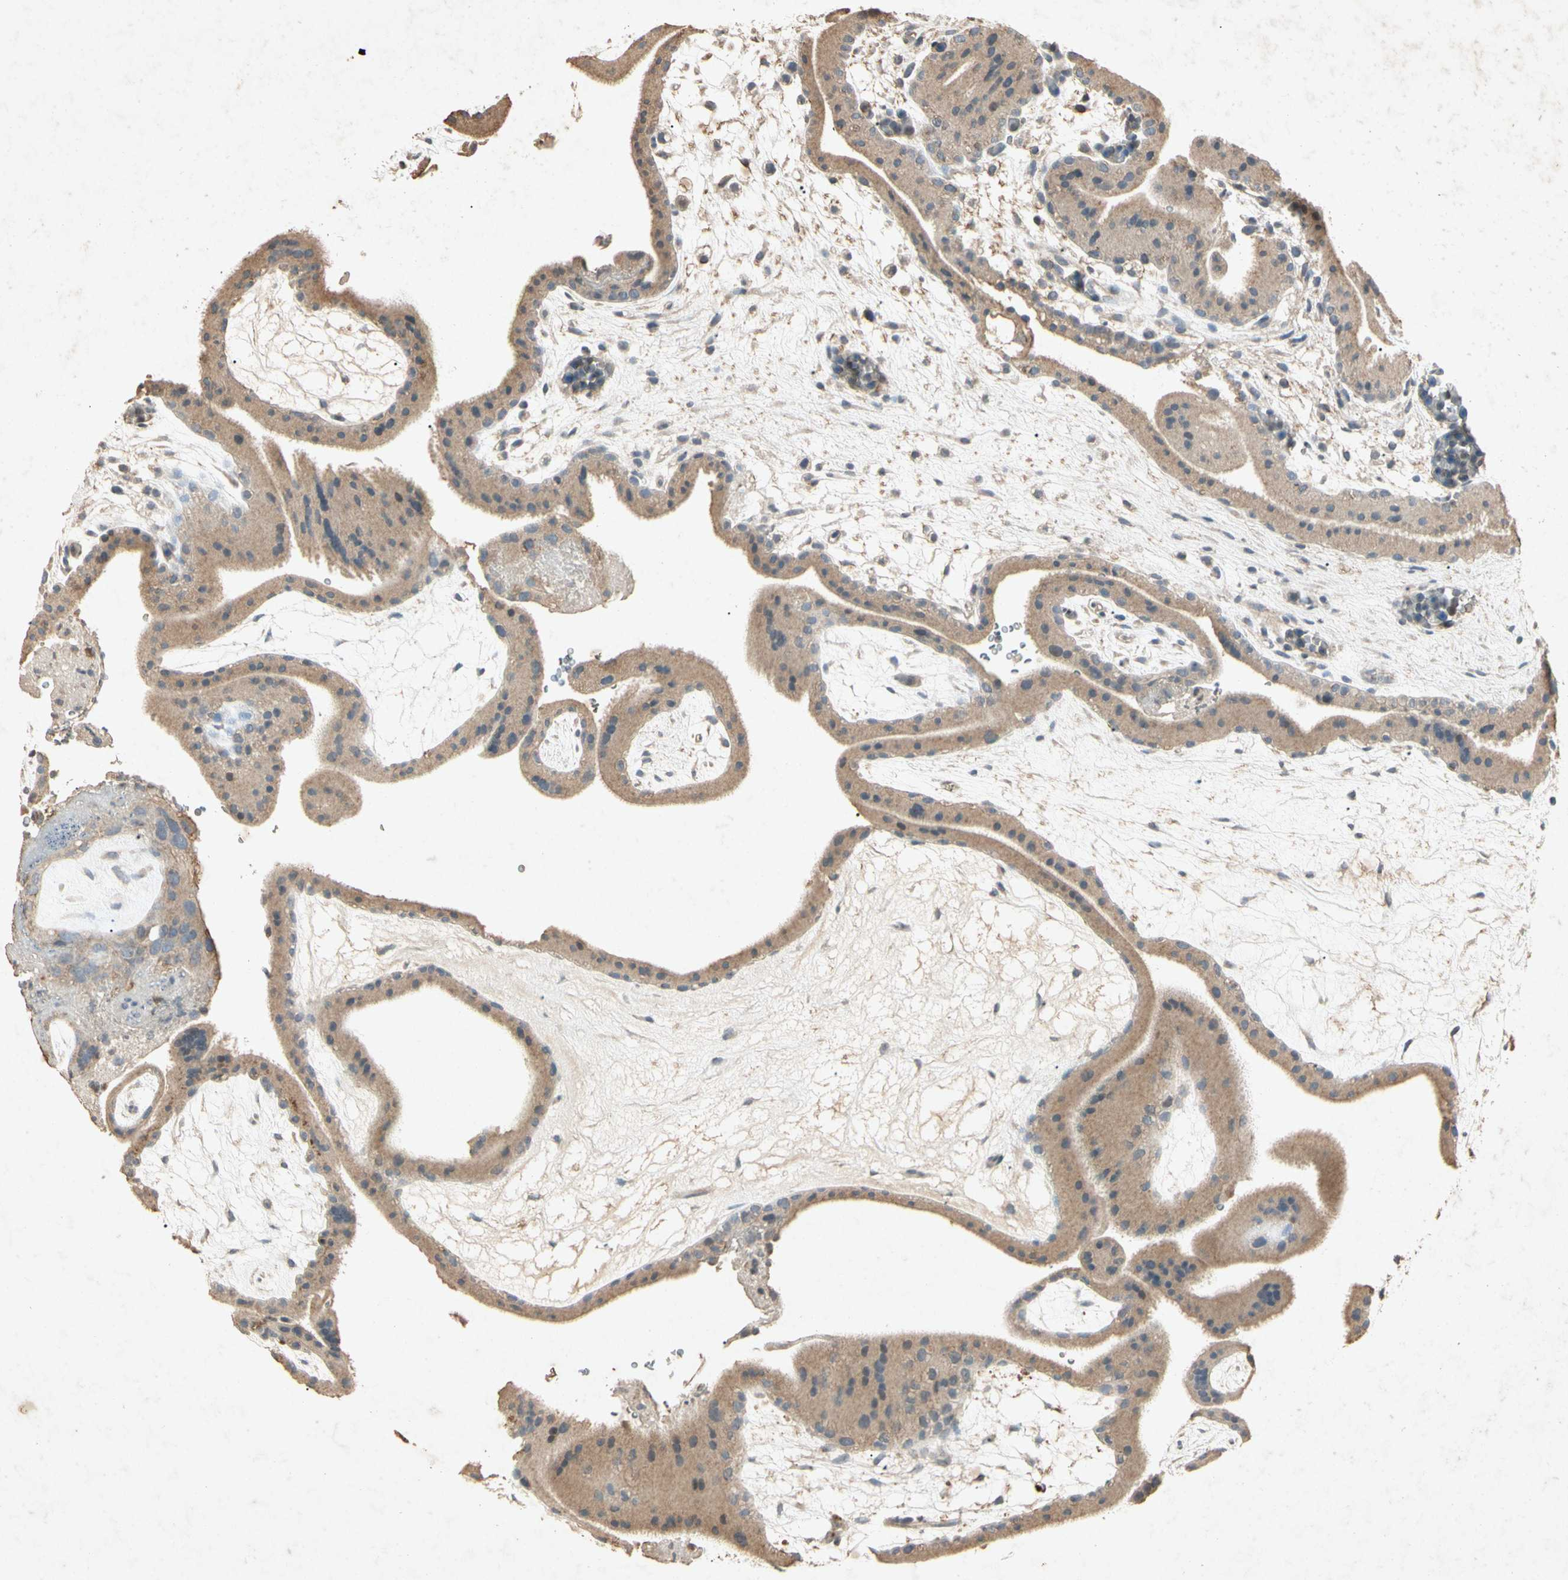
{"staining": {"intensity": "moderate", "quantity": ">75%", "location": "cytoplasmic/membranous"}, "tissue": "placenta", "cell_type": "Trophoblastic cells", "image_type": "normal", "snomed": [{"axis": "morphology", "description": "Normal tissue, NOS"}, {"axis": "topography", "description": "Placenta"}], "caption": "Protein positivity by immunohistochemistry exhibits moderate cytoplasmic/membranous staining in approximately >75% of trophoblastic cells in benign placenta.", "gene": "MSRB1", "patient": {"sex": "female", "age": 19}}